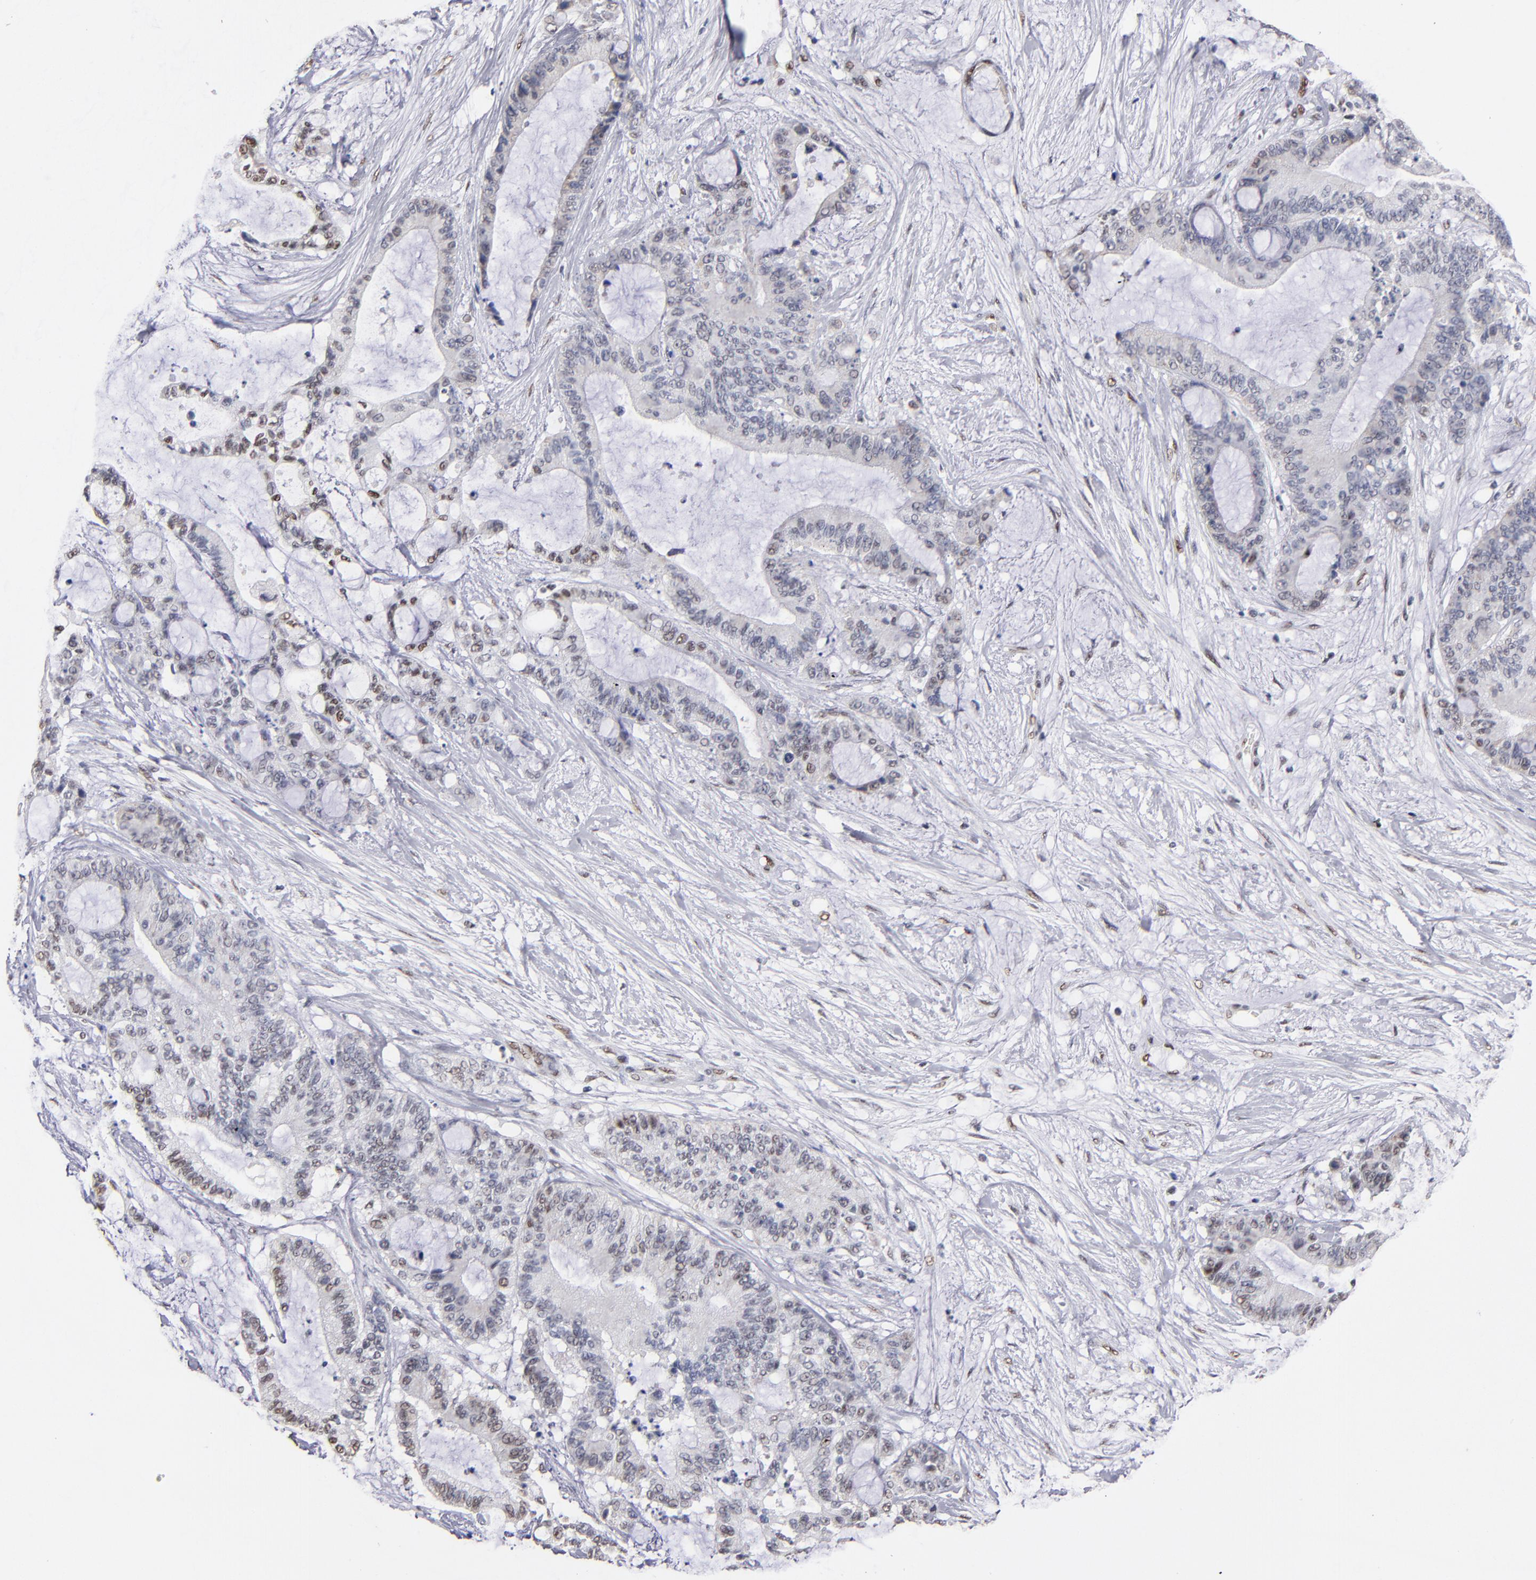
{"staining": {"intensity": "moderate", "quantity": "<25%", "location": "nuclear"}, "tissue": "liver cancer", "cell_type": "Tumor cells", "image_type": "cancer", "snomed": [{"axis": "morphology", "description": "Cholangiocarcinoma"}, {"axis": "topography", "description": "Liver"}], "caption": "IHC histopathology image of neoplastic tissue: human liver cholangiocarcinoma stained using immunohistochemistry (IHC) shows low levels of moderate protein expression localized specifically in the nuclear of tumor cells, appearing as a nuclear brown color.", "gene": "MN1", "patient": {"sex": "female", "age": 73}}